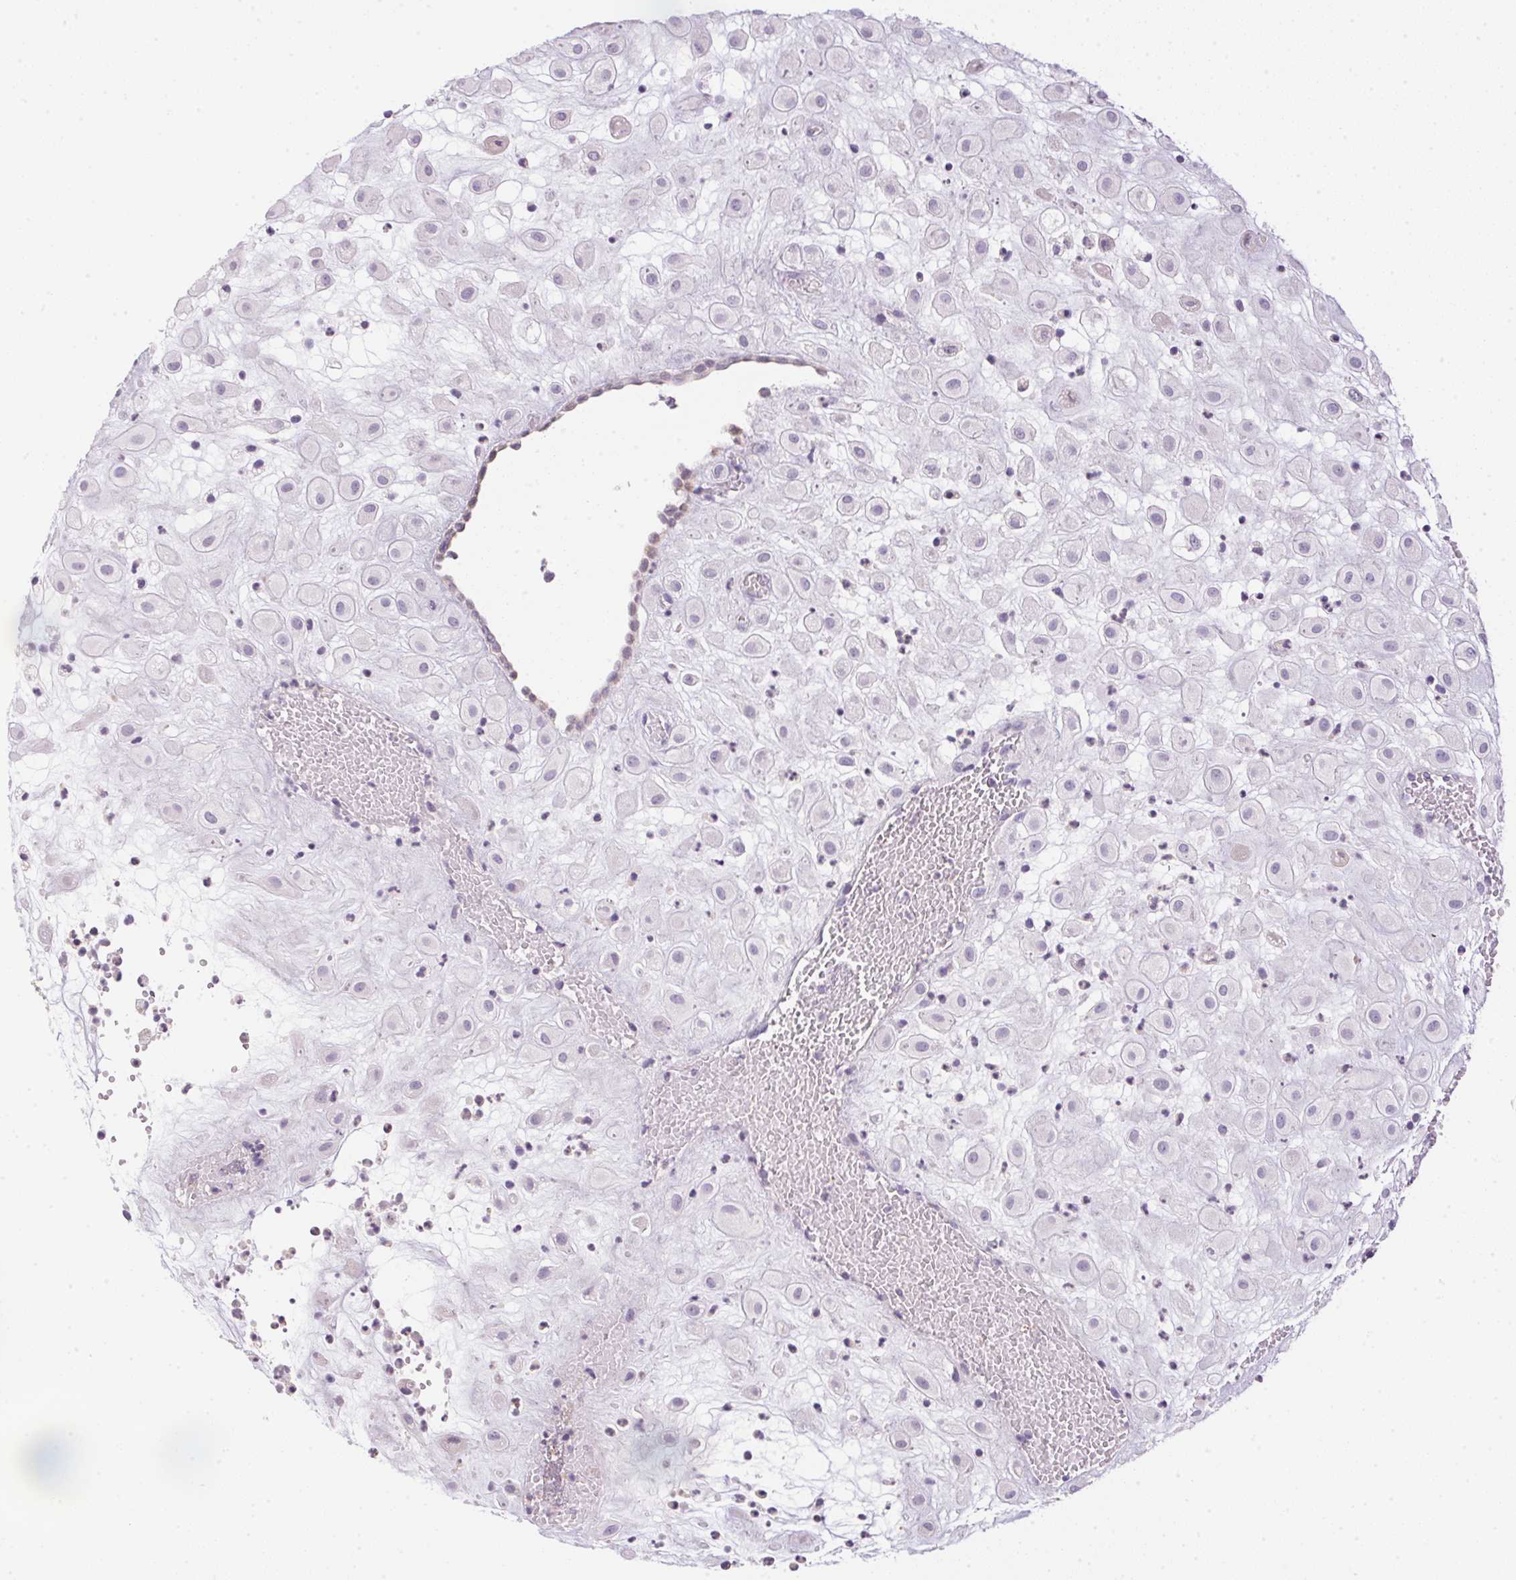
{"staining": {"intensity": "negative", "quantity": "none", "location": "none"}, "tissue": "placenta", "cell_type": "Decidual cells", "image_type": "normal", "snomed": [{"axis": "morphology", "description": "Normal tissue, NOS"}, {"axis": "topography", "description": "Placenta"}], "caption": "High magnification brightfield microscopy of unremarkable placenta stained with DAB (brown) and counterstained with hematoxylin (blue): decidual cells show no significant expression.", "gene": "ECPAS", "patient": {"sex": "female", "age": 24}}